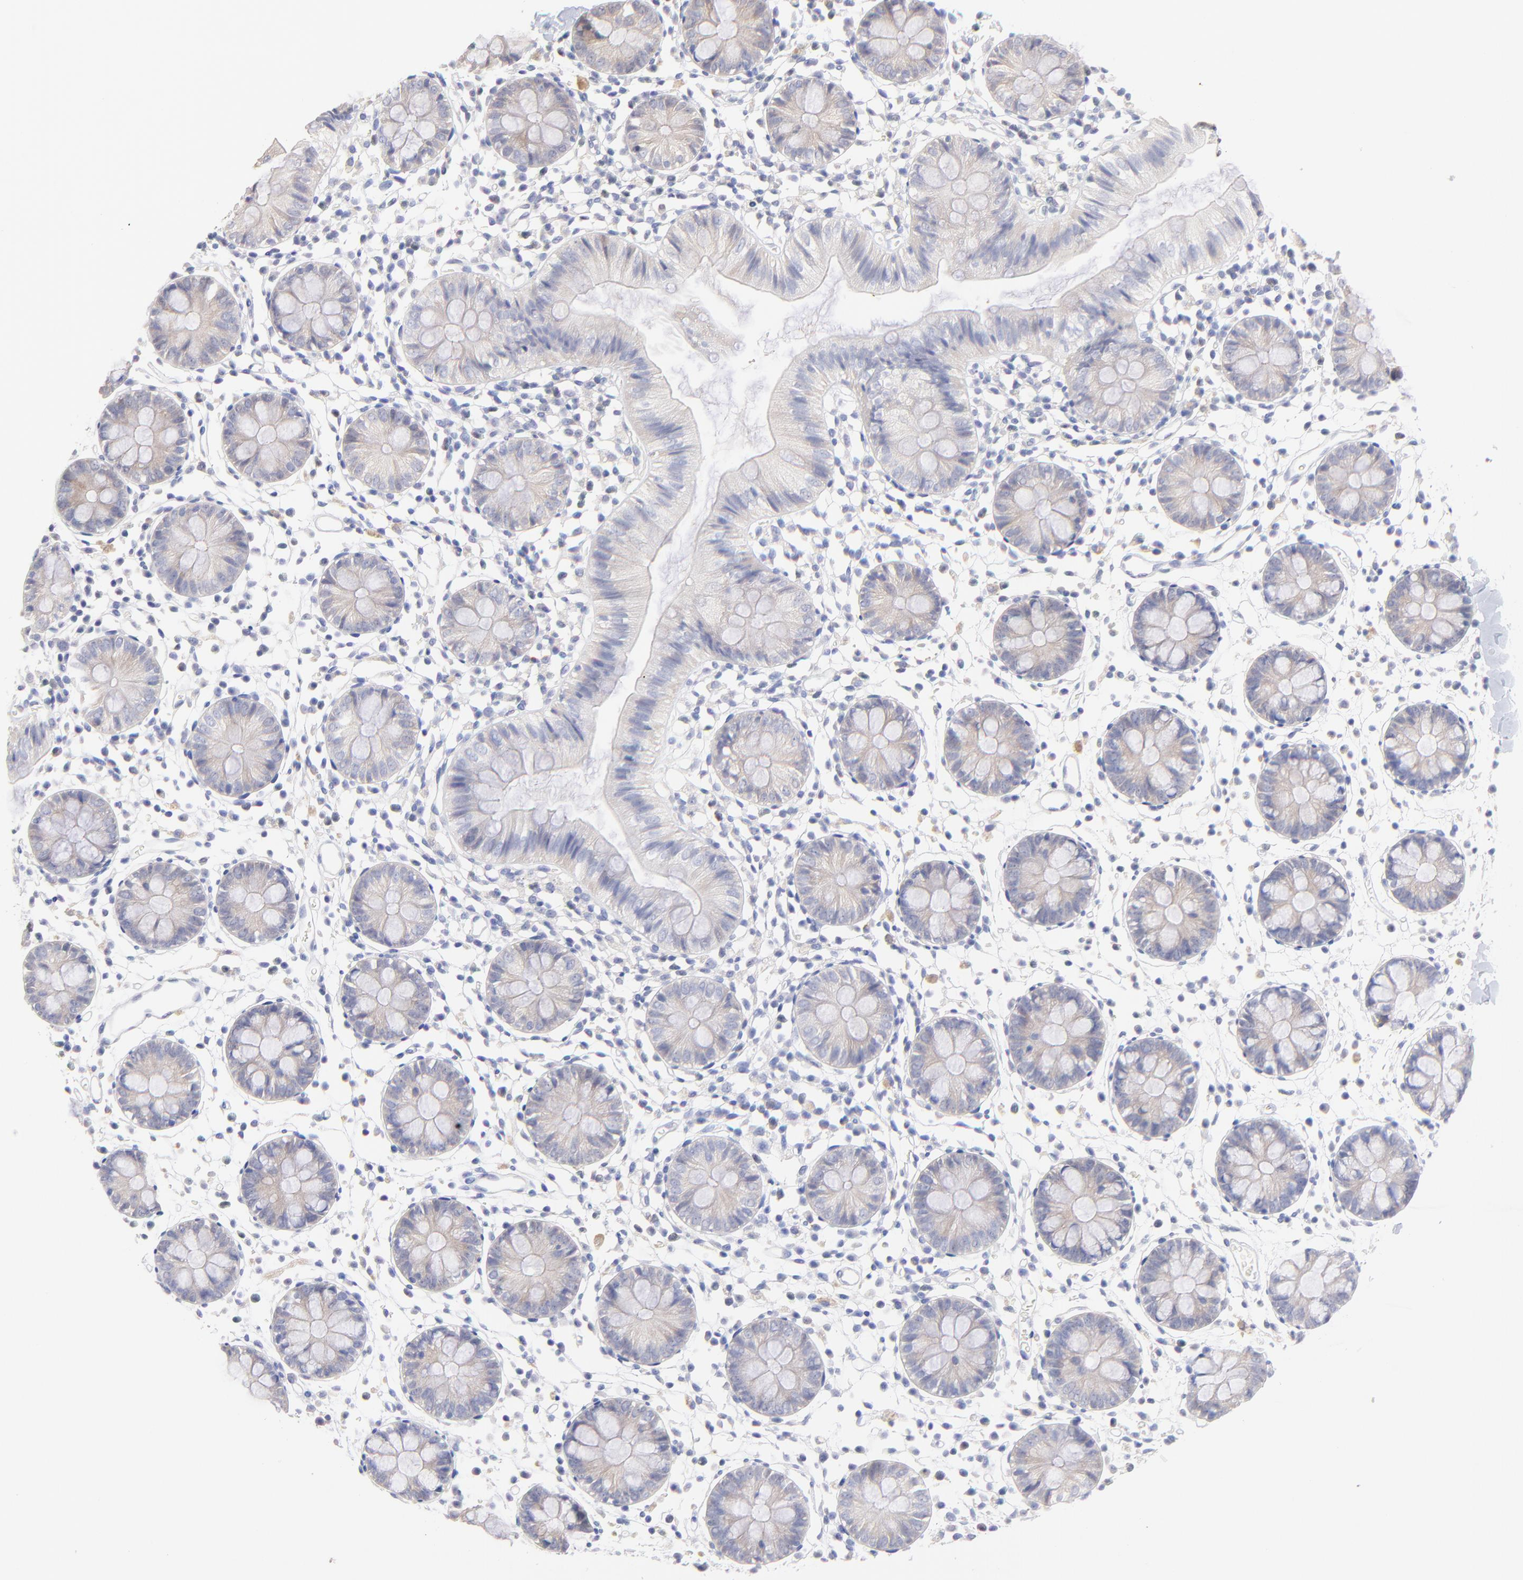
{"staining": {"intensity": "negative", "quantity": "none", "location": "none"}, "tissue": "colon", "cell_type": "Endothelial cells", "image_type": "normal", "snomed": [{"axis": "morphology", "description": "Normal tissue, NOS"}, {"axis": "topography", "description": "Colon"}], "caption": "Immunohistochemical staining of benign colon shows no significant expression in endothelial cells.", "gene": "CFAP57", "patient": {"sex": "male", "age": 14}}